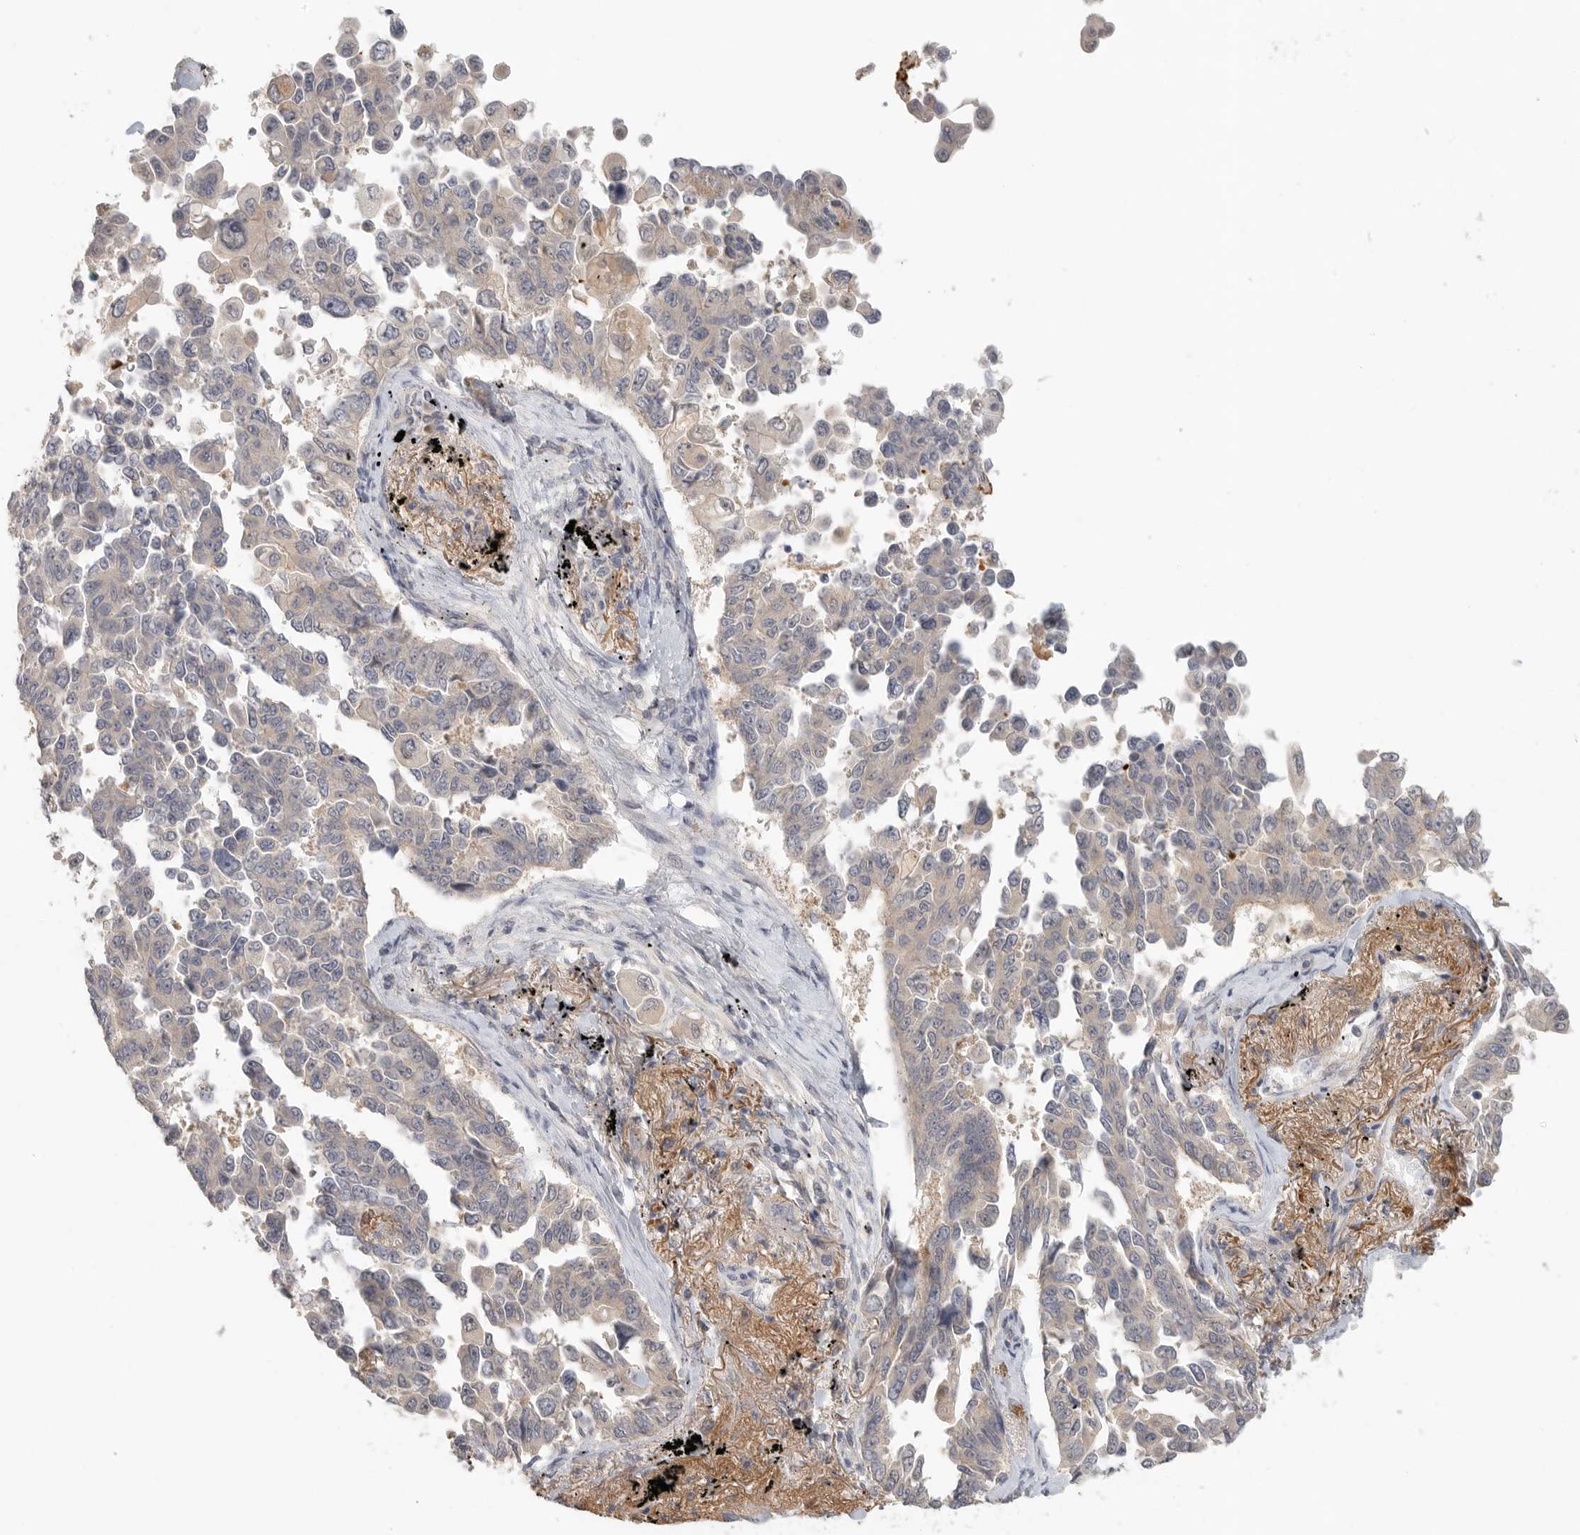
{"staining": {"intensity": "weak", "quantity": "25%-75%", "location": "cytoplasmic/membranous"}, "tissue": "lung cancer", "cell_type": "Tumor cells", "image_type": "cancer", "snomed": [{"axis": "morphology", "description": "Adenocarcinoma, NOS"}, {"axis": "topography", "description": "Lung"}], "caption": "Human lung adenocarcinoma stained for a protein (brown) shows weak cytoplasmic/membranous positive positivity in about 25%-75% of tumor cells.", "gene": "HDAC6", "patient": {"sex": "female", "age": 67}}